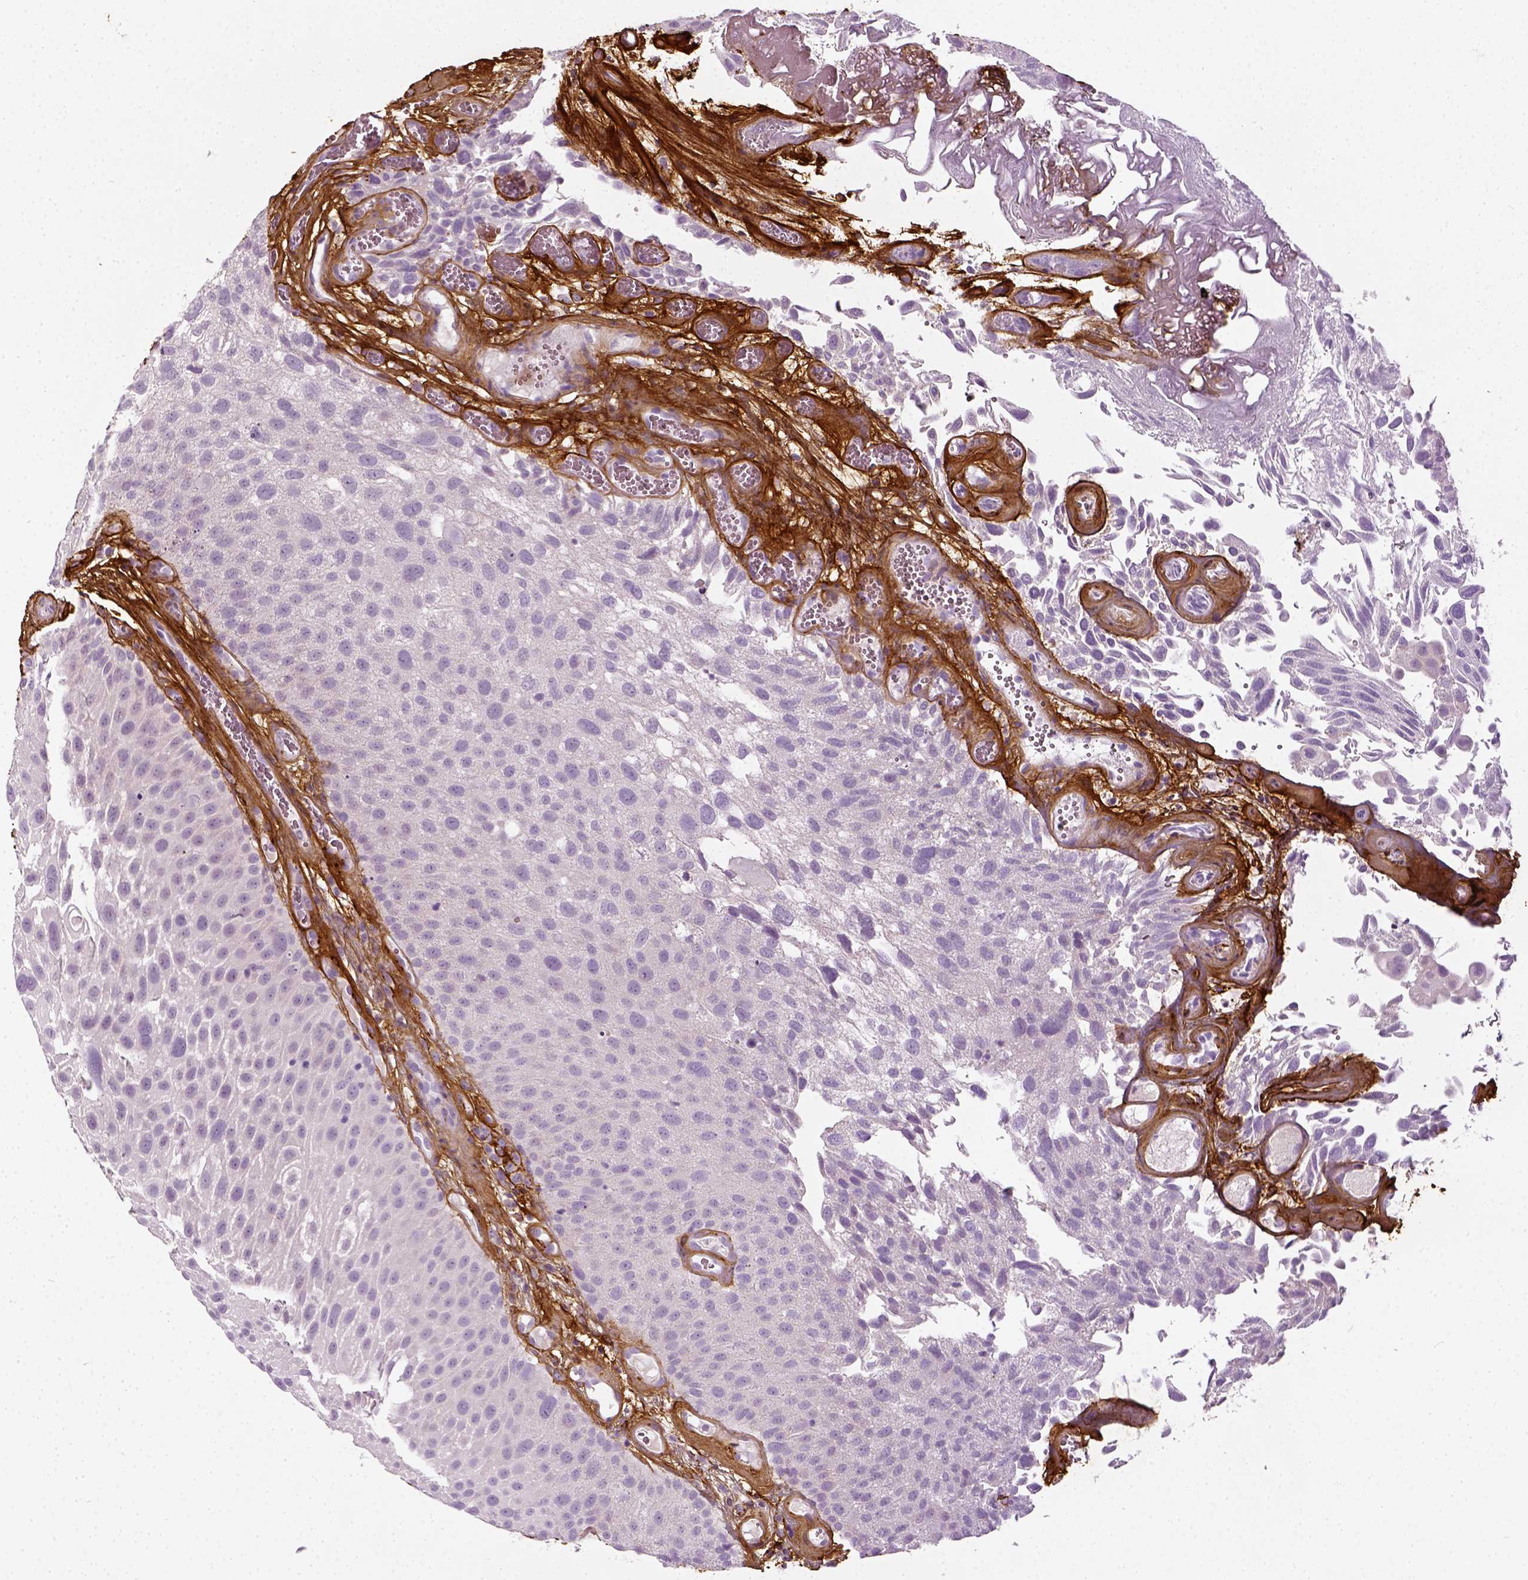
{"staining": {"intensity": "negative", "quantity": "none", "location": "none"}, "tissue": "urothelial cancer", "cell_type": "Tumor cells", "image_type": "cancer", "snomed": [{"axis": "morphology", "description": "Urothelial carcinoma, Low grade"}, {"axis": "topography", "description": "Urinary bladder"}], "caption": "Immunohistochemistry (IHC) micrograph of urothelial cancer stained for a protein (brown), which displays no expression in tumor cells.", "gene": "COL6A2", "patient": {"sex": "male", "age": 72}}